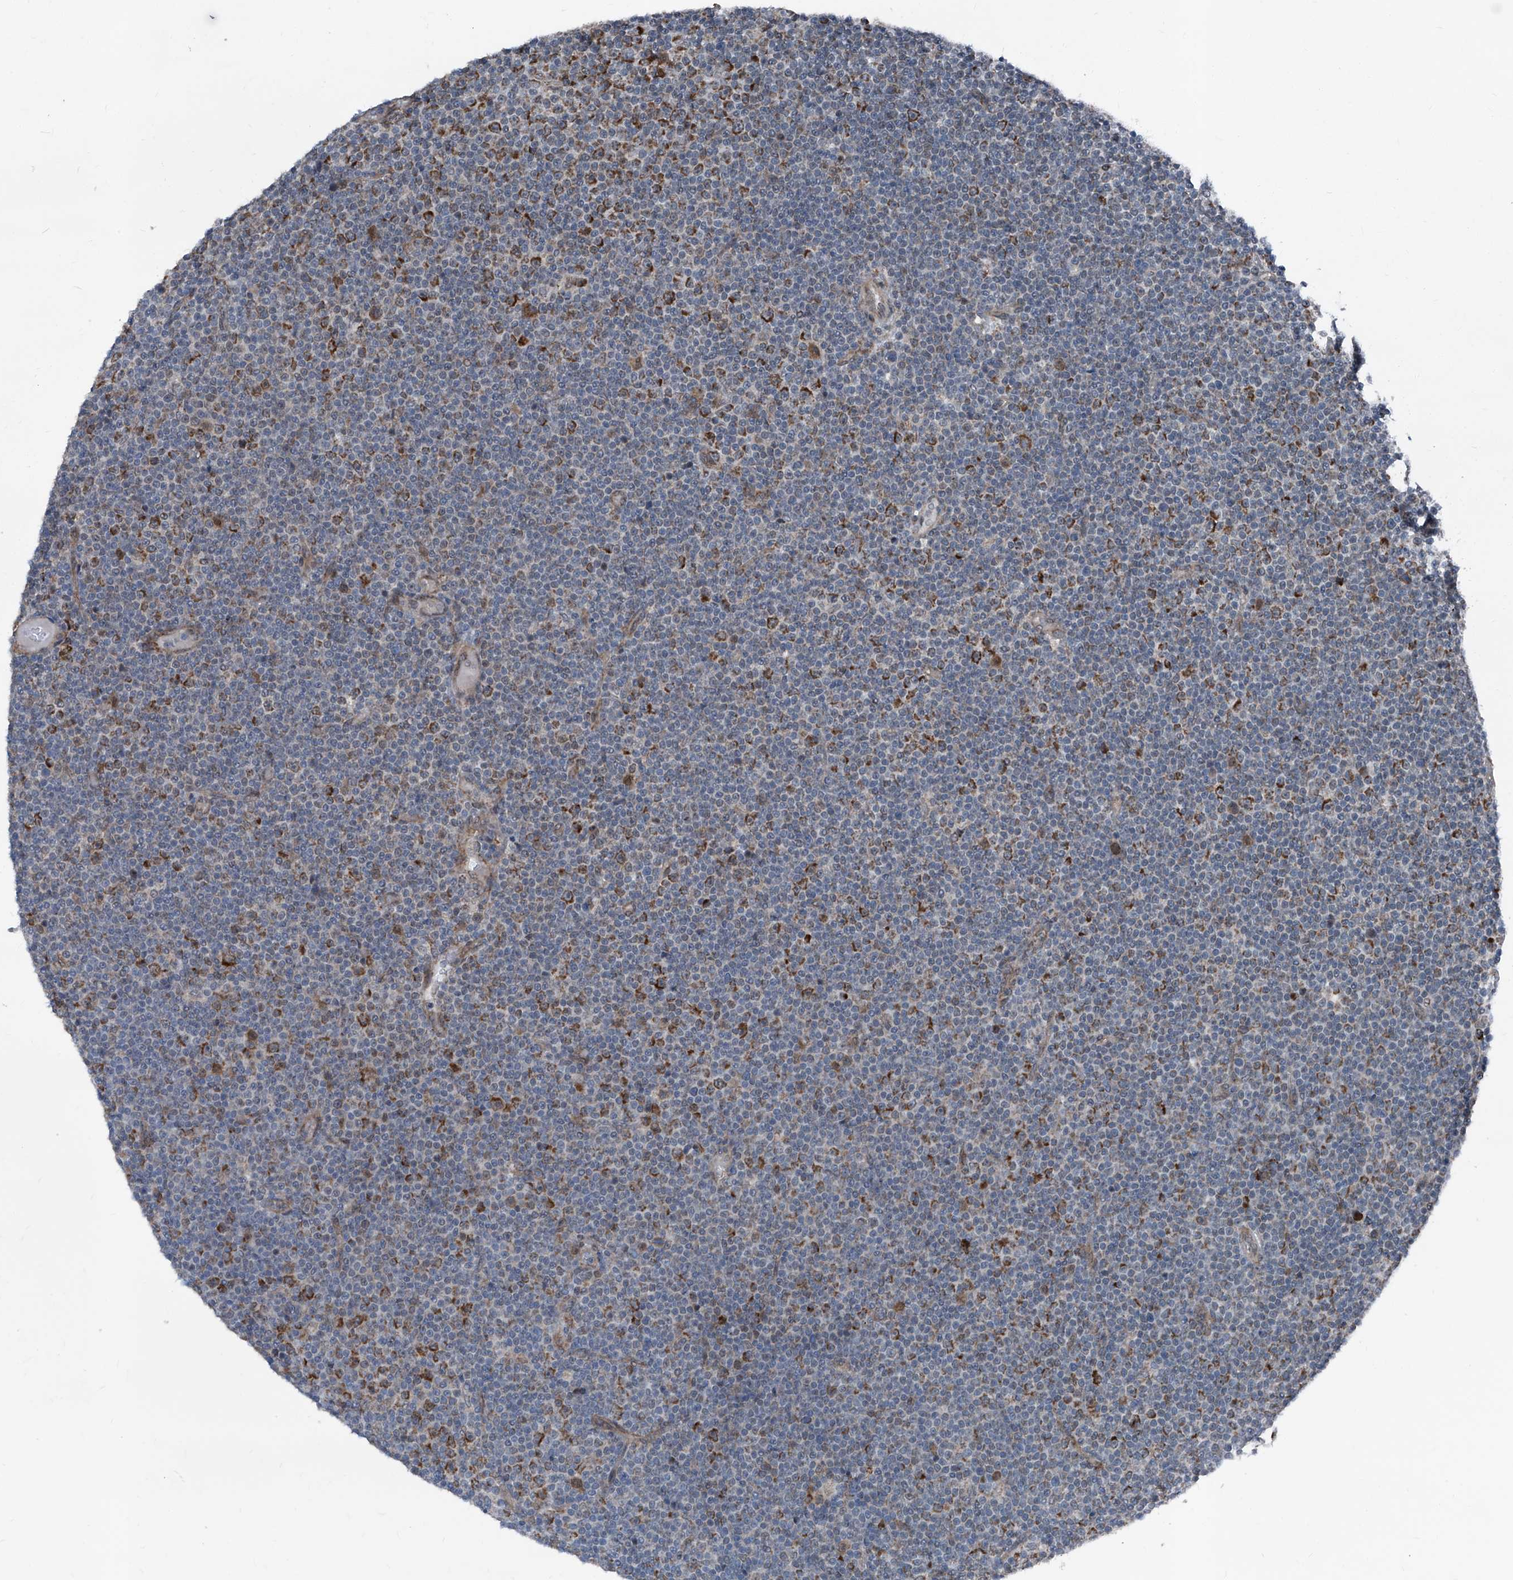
{"staining": {"intensity": "strong", "quantity": "<25%", "location": "cytoplasmic/membranous"}, "tissue": "lymphoma", "cell_type": "Tumor cells", "image_type": "cancer", "snomed": [{"axis": "morphology", "description": "Malignant lymphoma, non-Hodgkin's type, Low grade"}, {"axis": "topography", "description": "Lymph node"}], "caption": "Human lymphoma stained with a protein marker reveals strong staining in tumor cells.", "gene": "COA7", "patient": {"sex": "female", "age": 67}}